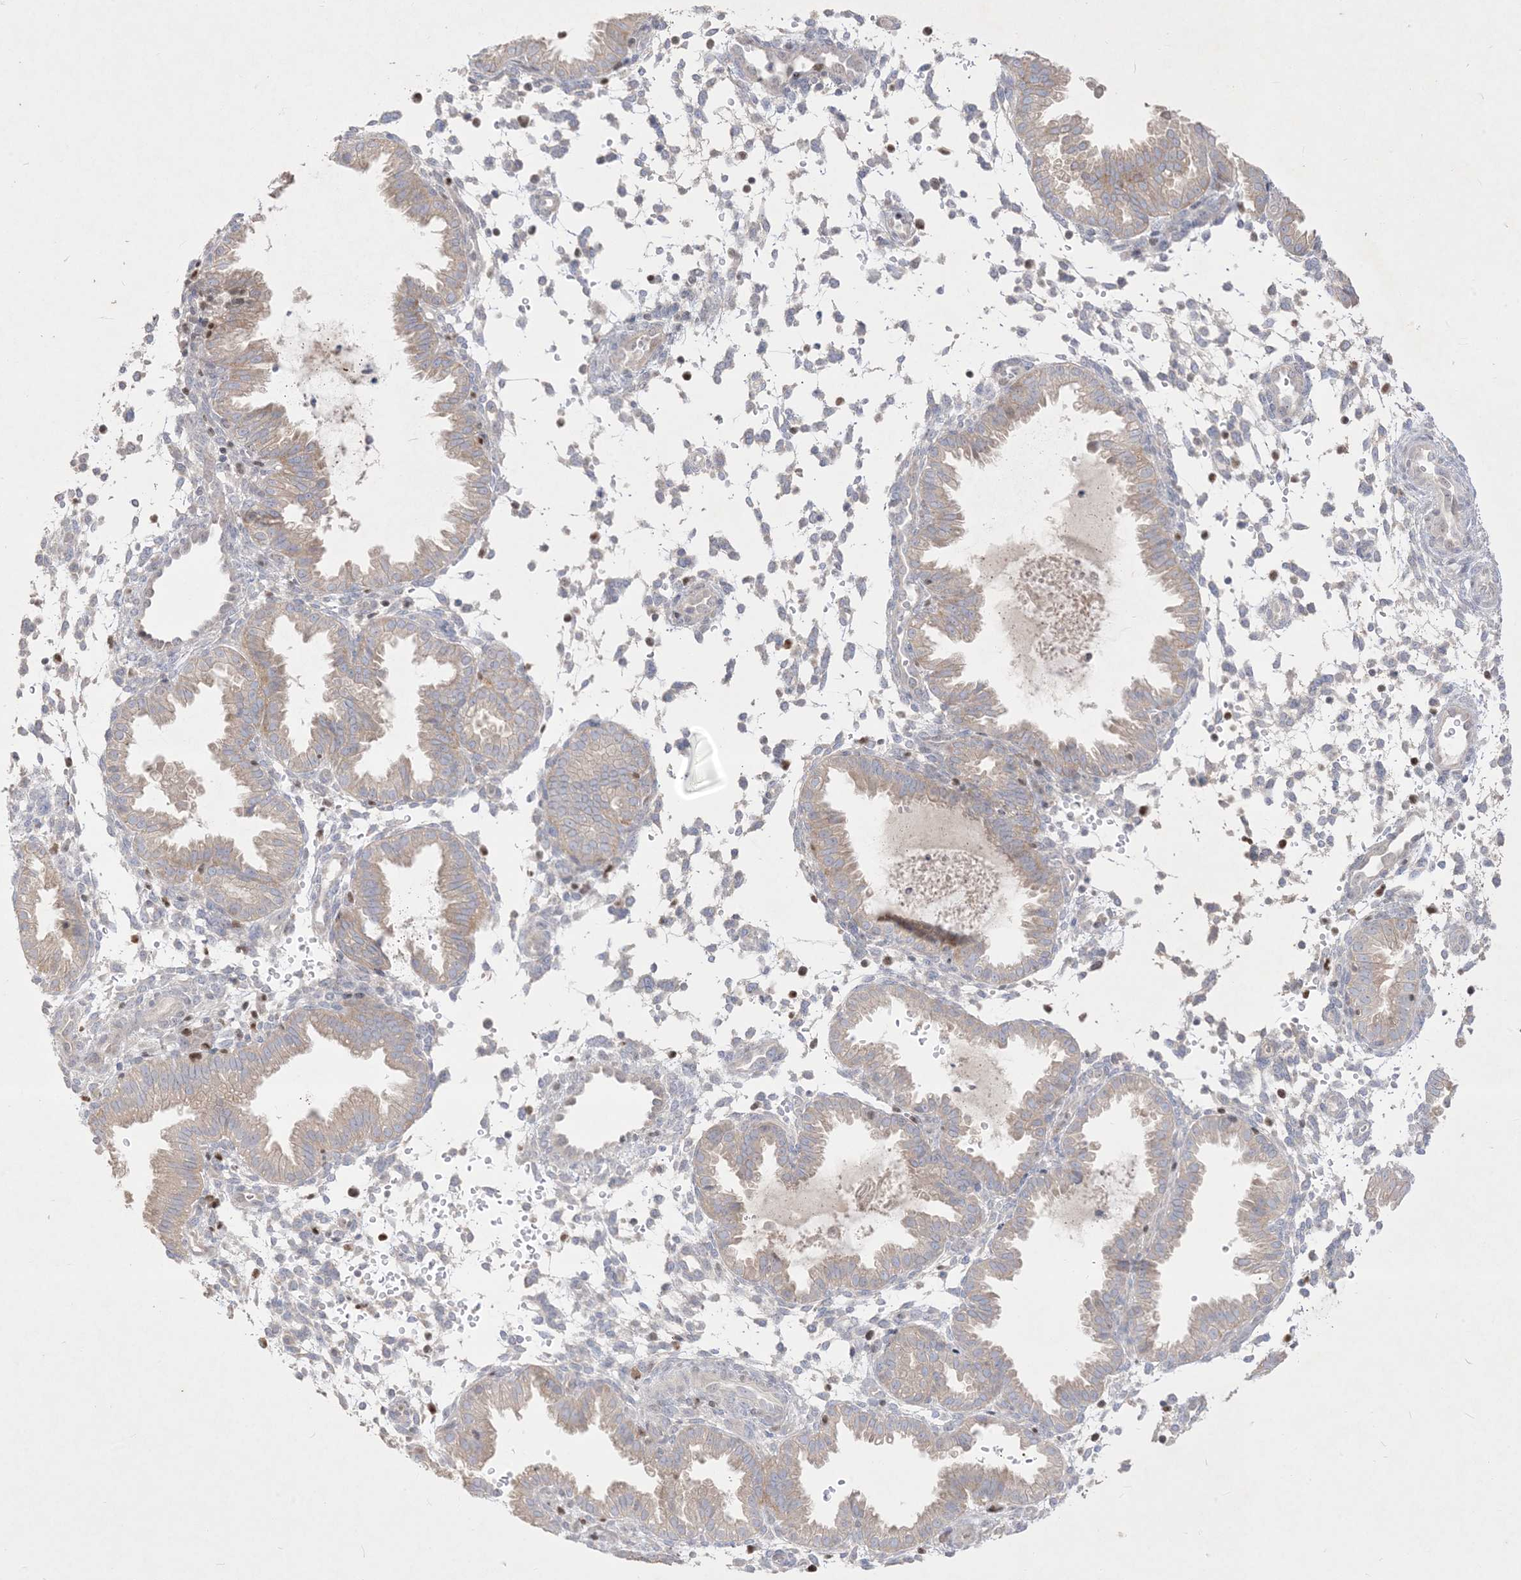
{"staining": {"intensity": "negative", "quantity": "none", "location": "none"}, "tissue": "endometrium", "cell_type": "Cells in endometrial stroma", "image_type": "normal", "snomed": [{"axis": "morphology", "description": "Normal tissue, NOS"}, {"axis": "topography", "description": "Endometrium"}], "caption": "Cells in endometrial stroma show no significant protein positivity in normal endometrium. (DAB IHC, high magnification).", "gene": "BHLHE40", "patient": {"sex": "female", "age": 33}}